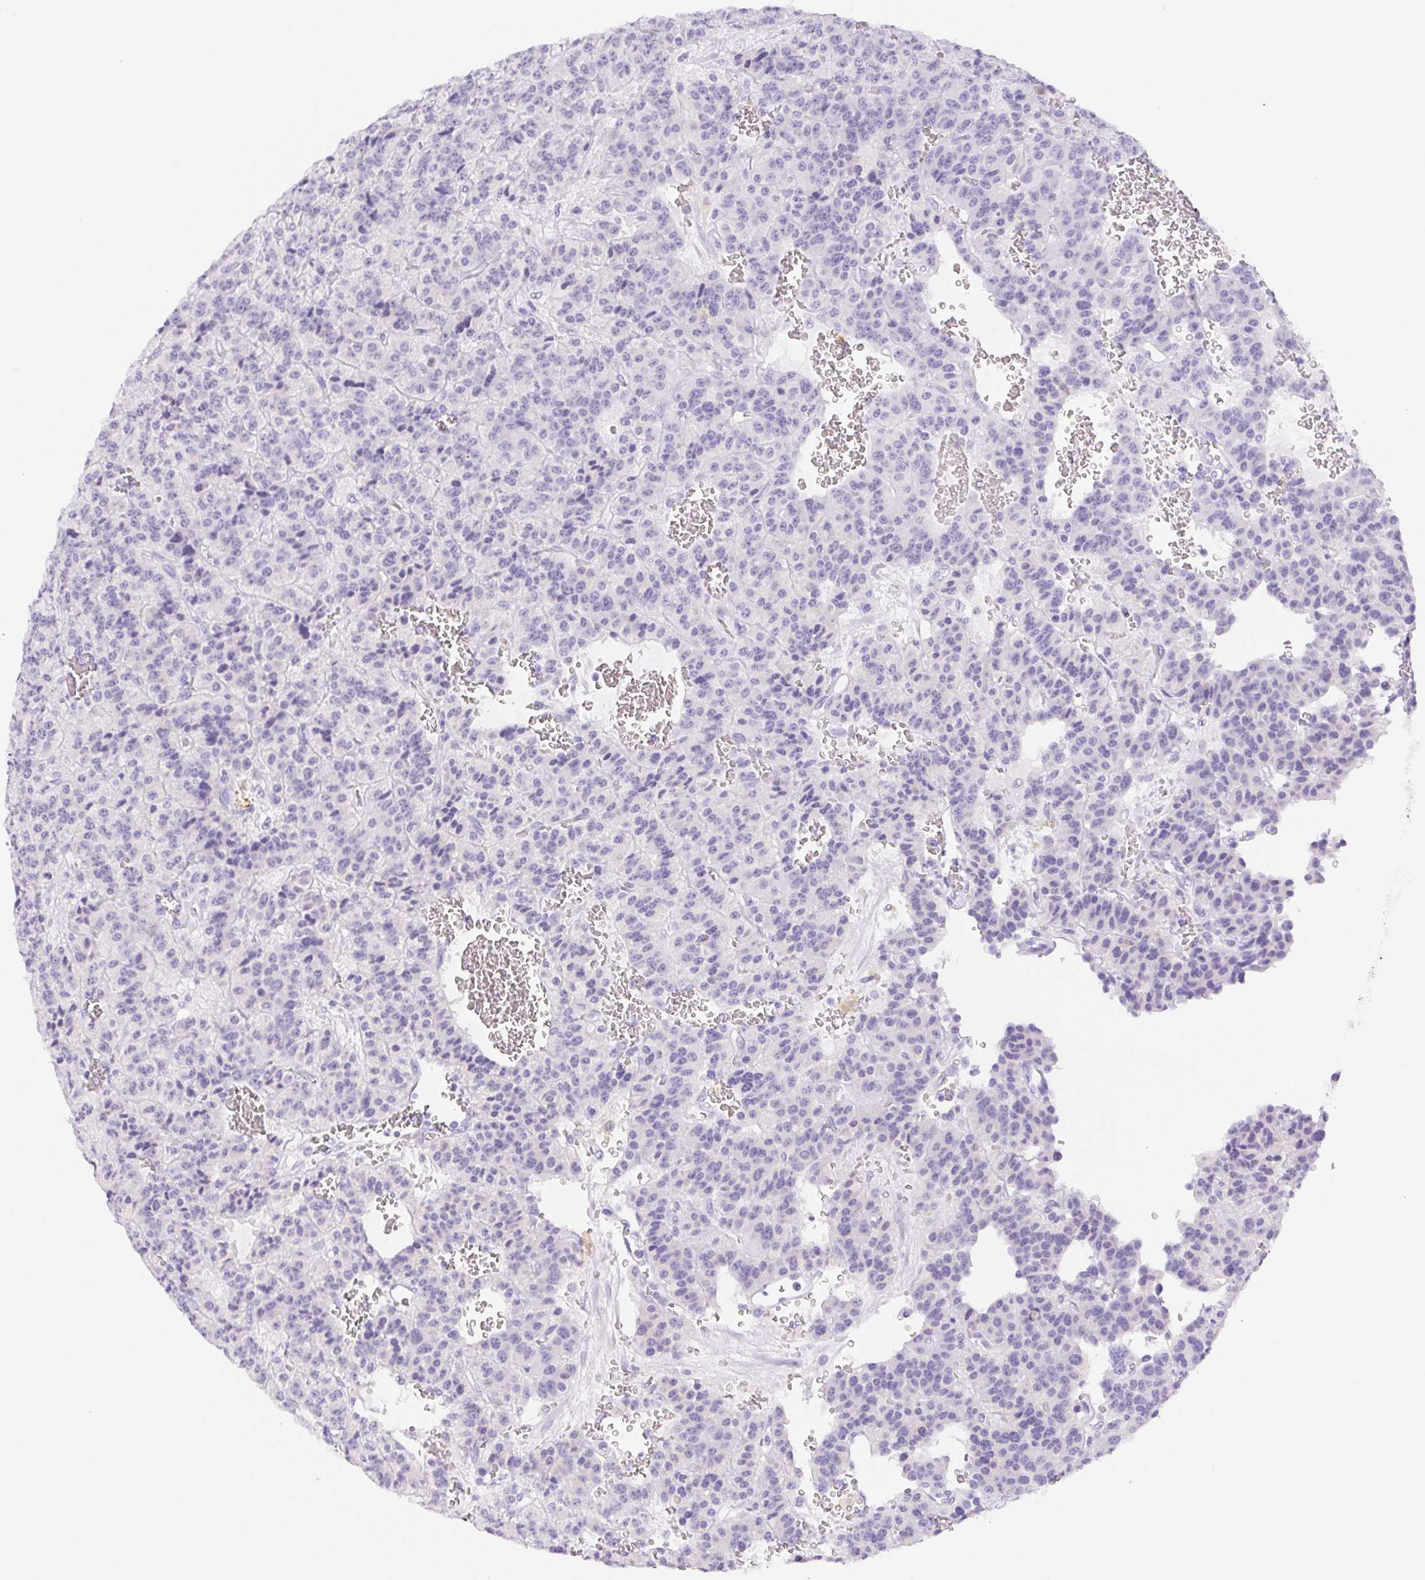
{"staining": {"intensity": "negative", "quantity": "none", "location": "none"}, "tissue": "carcinoid", "cell_type": "Tumor cells", "image_type": "cancer", "snomed": [{"axis": "morphology", "description": "Carcinoid, malignant, NOS"}, {"axis": "topography", "description": "Lung"}], "caption": "The immunohistochemistry (IHC) image has no significant staining in tumor cells of malignant carcinoid tissue.", "gene": "ST8SIA3", "patient": {"sex": "female", "age": 71}}